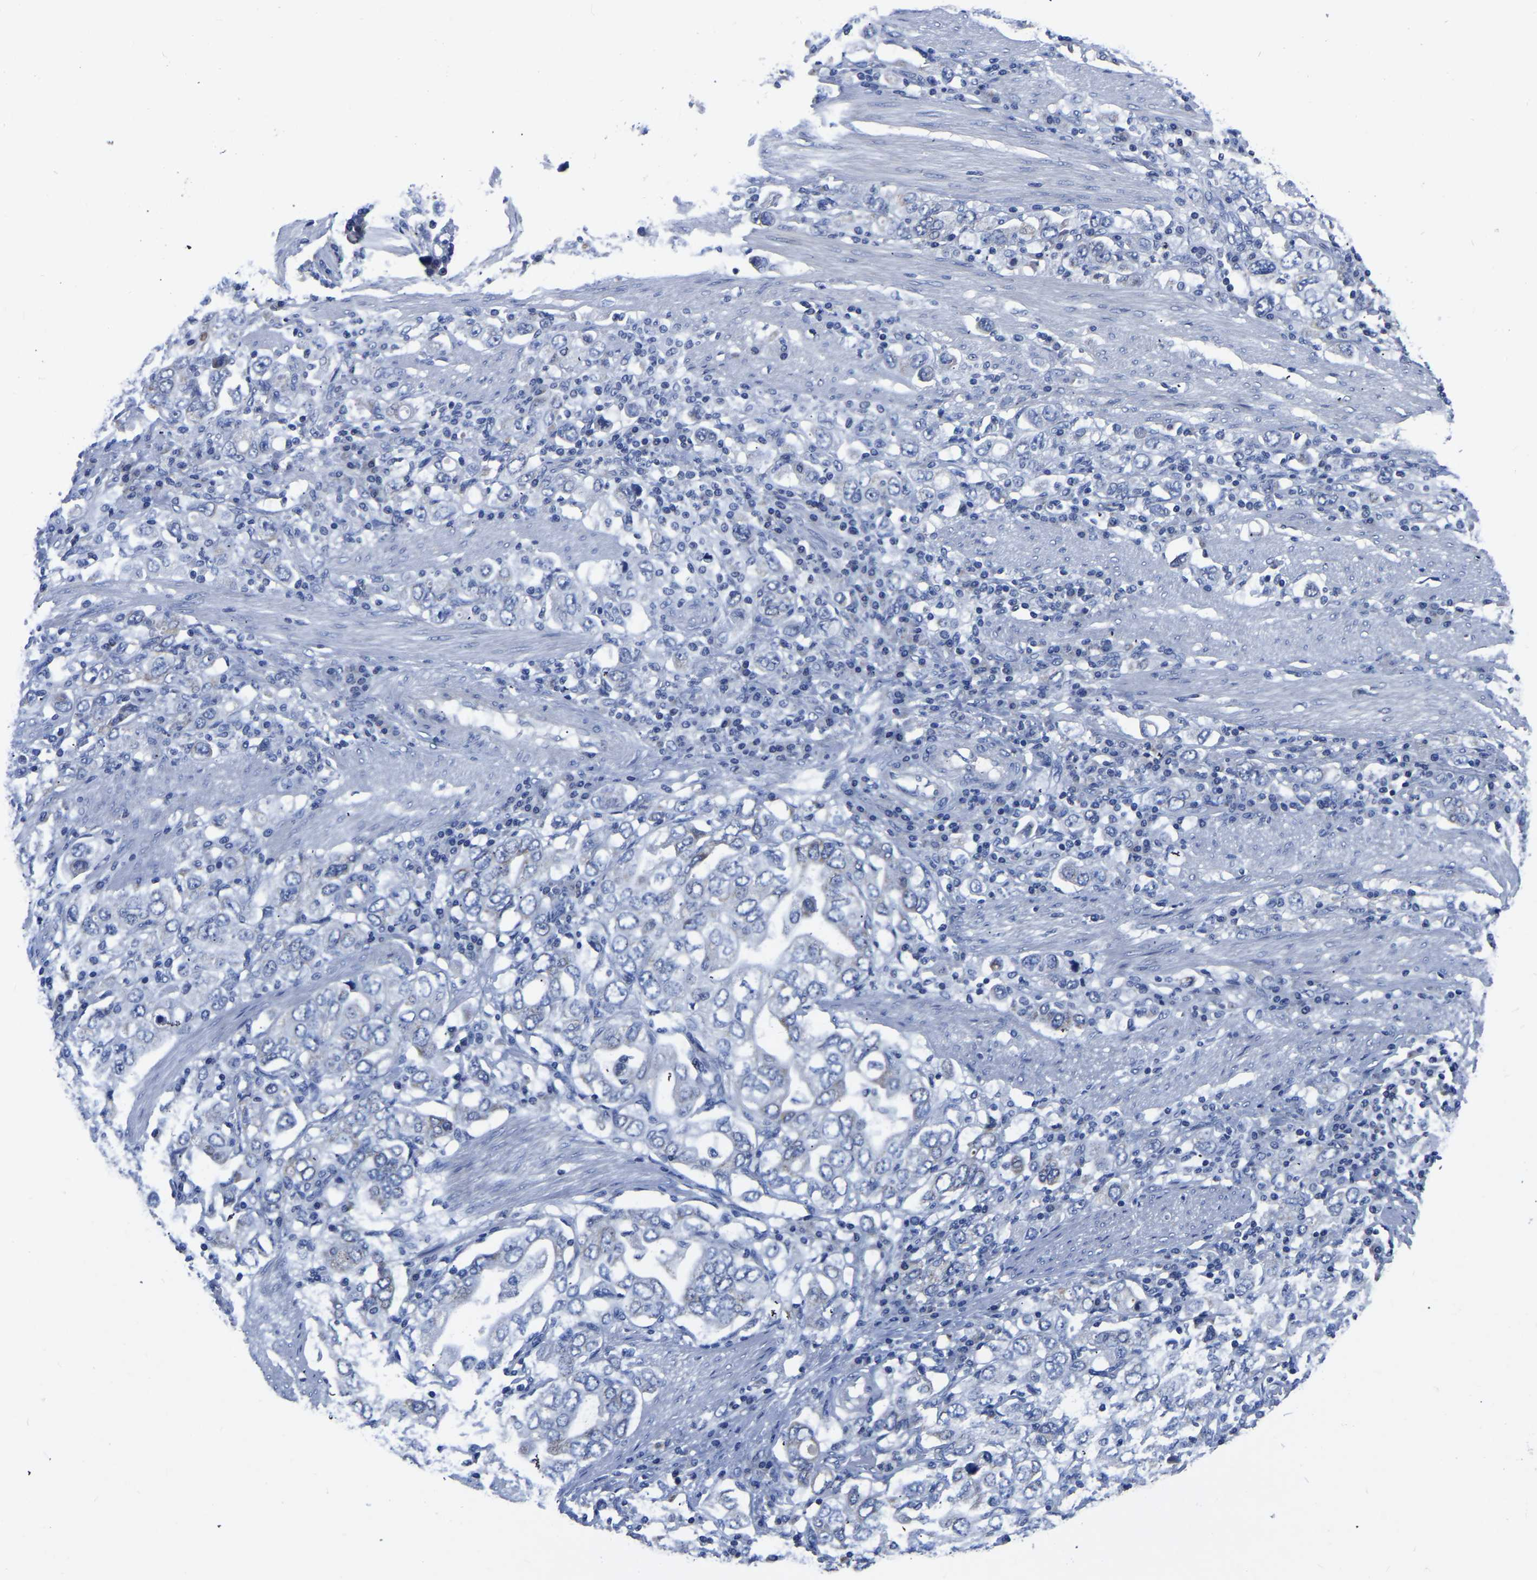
{"staining": {"intensity": "negative", "quantity": "none", "location": "none"}, "tissue": "stomach cancer", "cell_type": "Tumor cells", "image_type": "cancer", "snomed": [{"axis": "morphology", "description": "Adenocarcinoma, NOS"}, {"axis": "topography", "description": "Stomach, upper"}], "caption": "There is no significant staining in tumor cells of stomach cancer (adenocarcinoma).", "gene": "FGD5", "patient": {"sex": "male", "age": 62}}